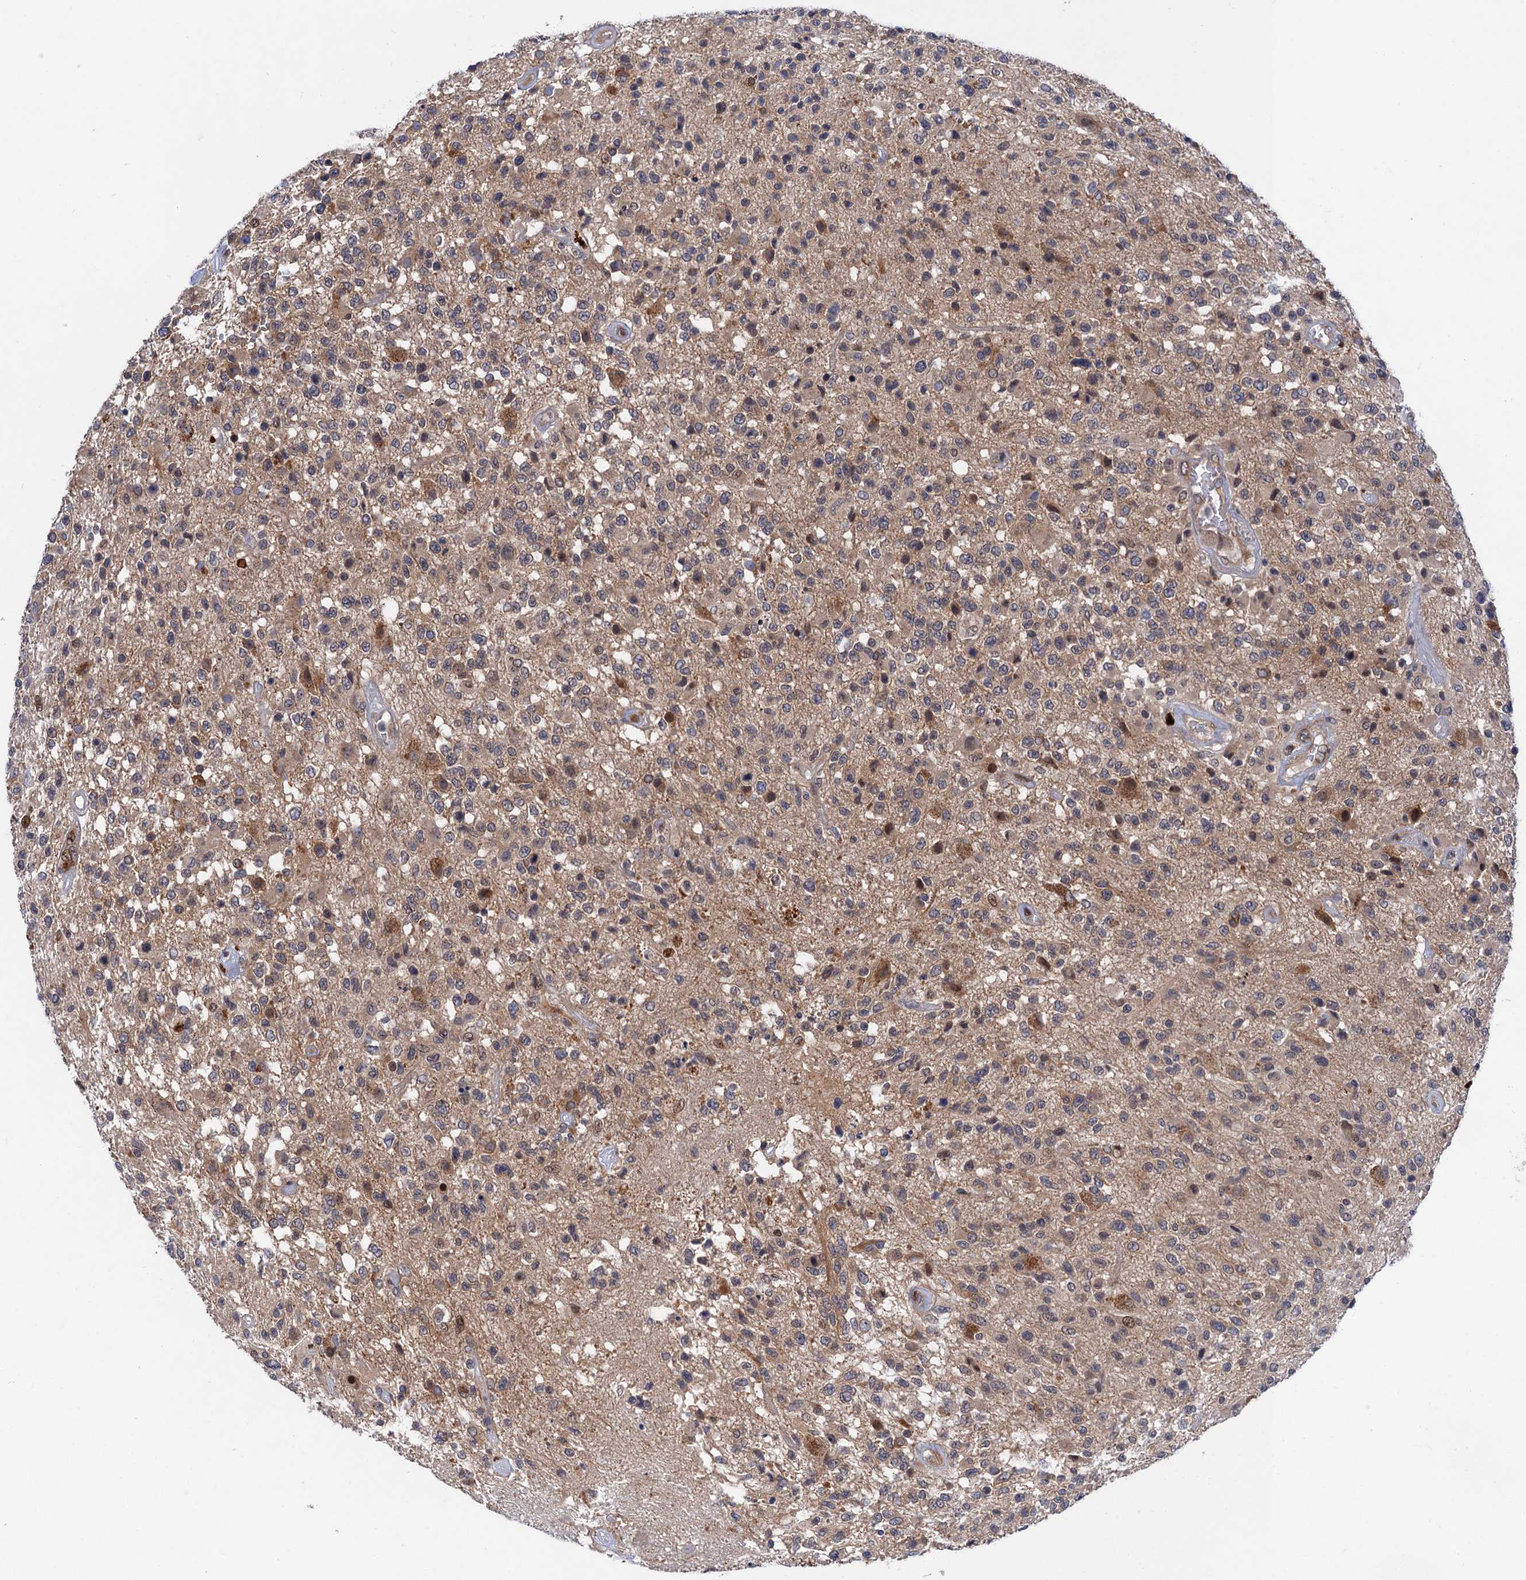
{"staining": {"intensity": "negative", "quantity": "none", "location": "none"}, "tissue": "glioma", "cell_type": "Tumor cells", "image_type": "cancer", "snomed": [{"axis": "morphology", "description": "Glioma, malignant, High grade"}, {"axis": "morphology", "description": "Glioblastoma, NOS"}, {"axis": "topography", "description": "Brain"}], "caption": "Glioblastoma stained for a protein using IHC exhibits no staining tumor cells.", "gene": "NEK8", "patient": {"sex": "male", "age": 60}}